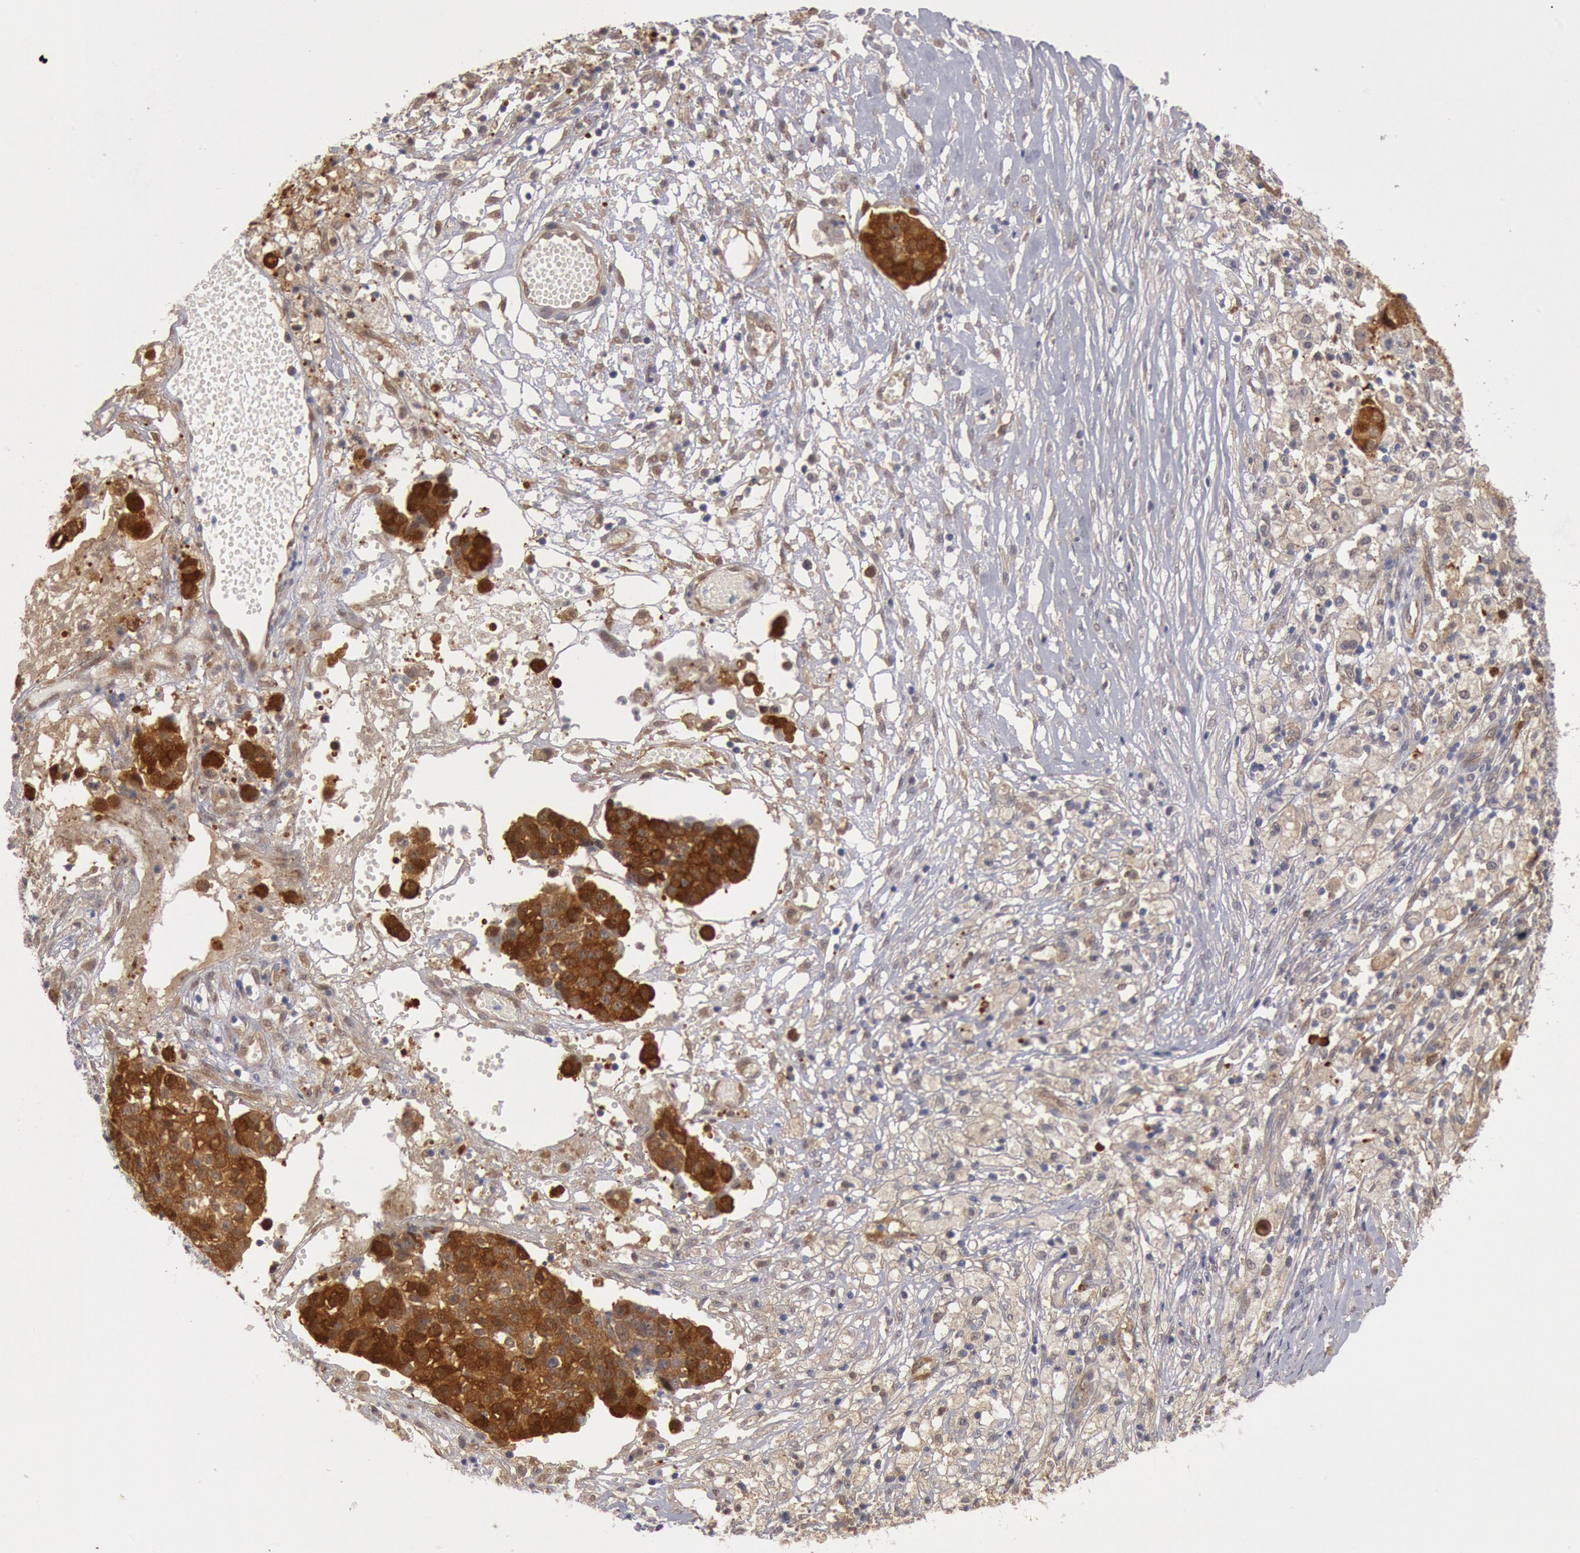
{"staining": {"intensity": "strong", "quantity": ">75%", "location": "cytoplasmic/membranous"}, "tissue": "ovarian cancer", "cell_type": "Tumor cells", "image_type": "cancer", "snomed": [{"axis": "morphology", "description": "Carcinoma, endometroid"}, {"axis": "topography", "description": "Ovary"}], "caption": "The photomicrograph shows immunohistochemical staining of ovarian endometroid carcinoma. There is strong cytoplasmic/membranous positivity is present in approximately >75% of tumor cells.", "gene": "DNAJA1", "patient": {"sex": "female", "age": 42}}